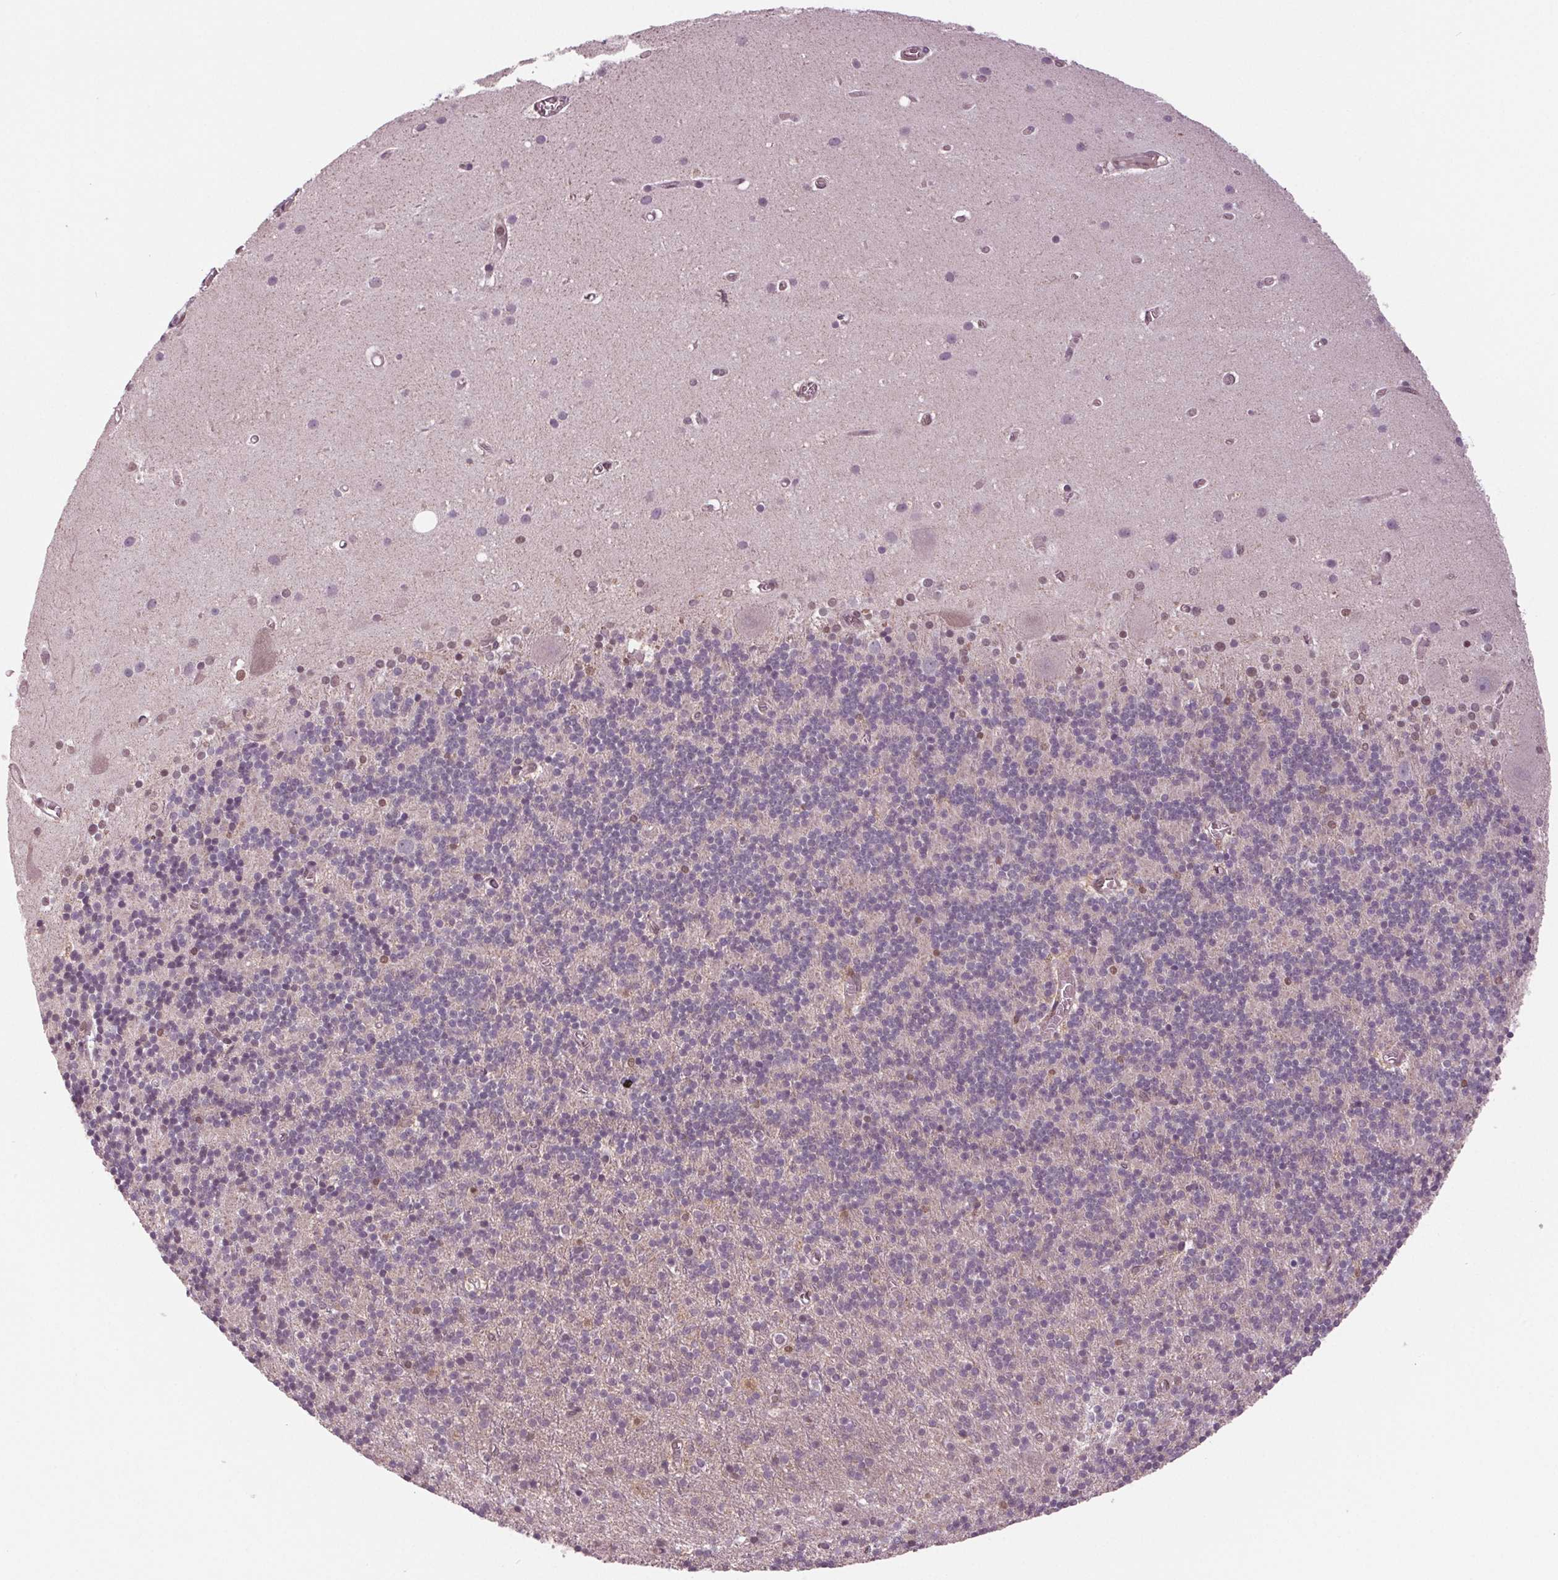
{"staining": {"intensity": "negative", "quantity": "none", "location": "none"}, "tissue": "cerebellum", "cell_type": "Cells in granular layer", "image_type": "normal", "snomed": [{"axis": "morphology", "description": "Normal tissue, NOS"}, {"axis": "topography", "description": "Cerebellum"}], "caption": "Protein analysis of unremarkable cerebellum reveals no significant staining in cells in granular layer. The staining was performed using DAB to visualize the protein expression in brown, while the nuclei were stained in blue with hematoxylin (Magnification: 20x).", "gene": "STAT3", "patient": {"sex": "male", "age": 70}}